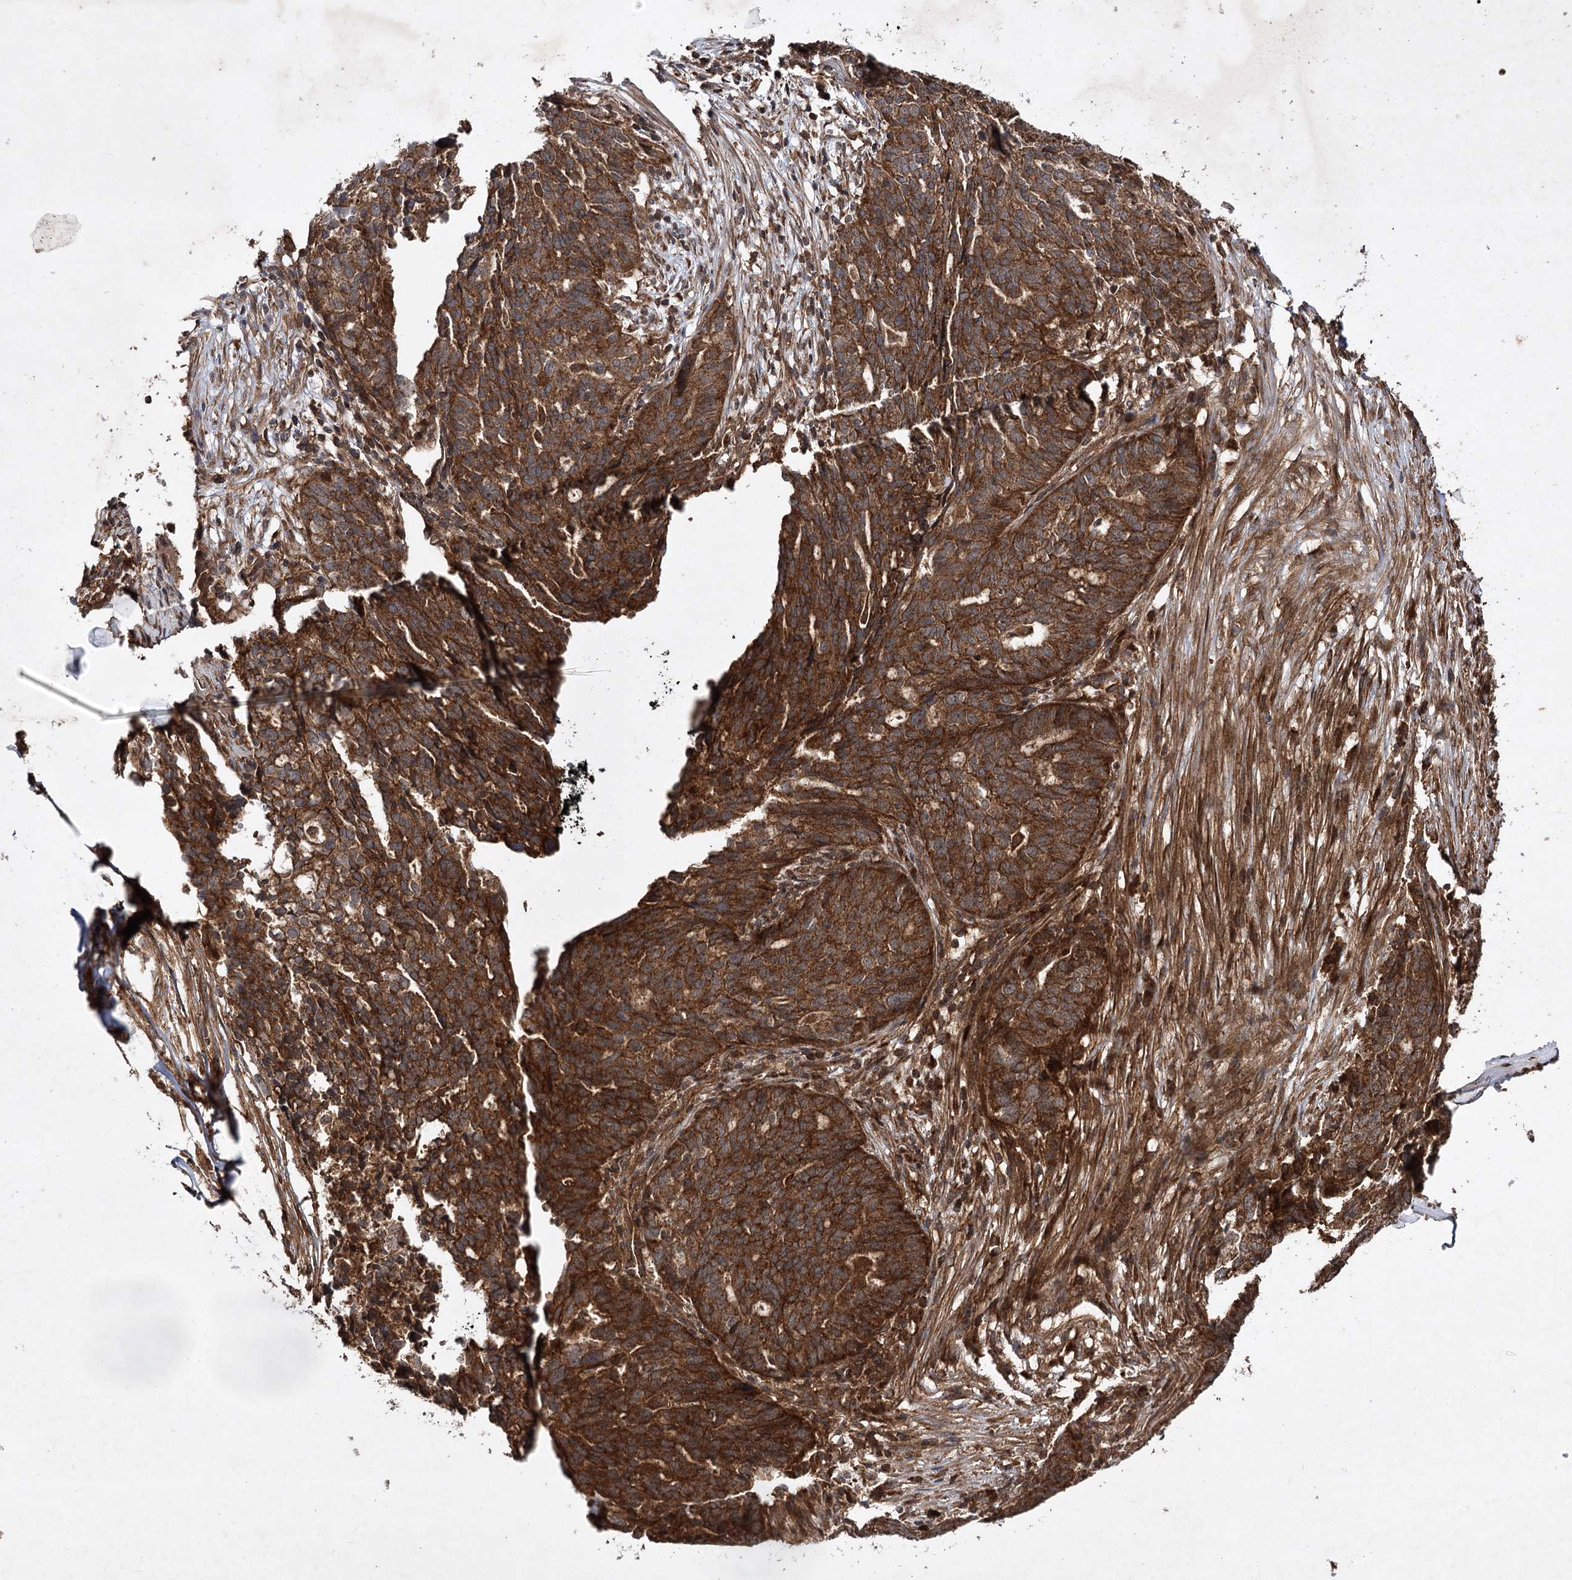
{"staining": {"intensity": "strong", "quantity": ">75%", "location": "cytoplasmic/membranous"}, "tissue": "ovarian cancer", "cell_type": "Tumor cells", "image_type": "cancer", "snomed": [{"axis": "morphology", "description": "Cystadenocarcinoma, serous, NOS"}, {"axis": "topography", "description": "Ovary"}], "caption": "Immunohistochemistry staining of ovarian serous cystadenocarcinoma, which exhibits high levels of strong cytoplasmic/membranous positivity in about >75% of tumor cells indicating strong cytoplasmic/membranous protein staining. The staining was performed using DAB (3,3'-diaminobenzidine) (brown) for protein detection and nuclei were counterstained in hematoxylin (blue).", "gene": "DNAJC13", "patient": {"sex": "female", "age": 59}}